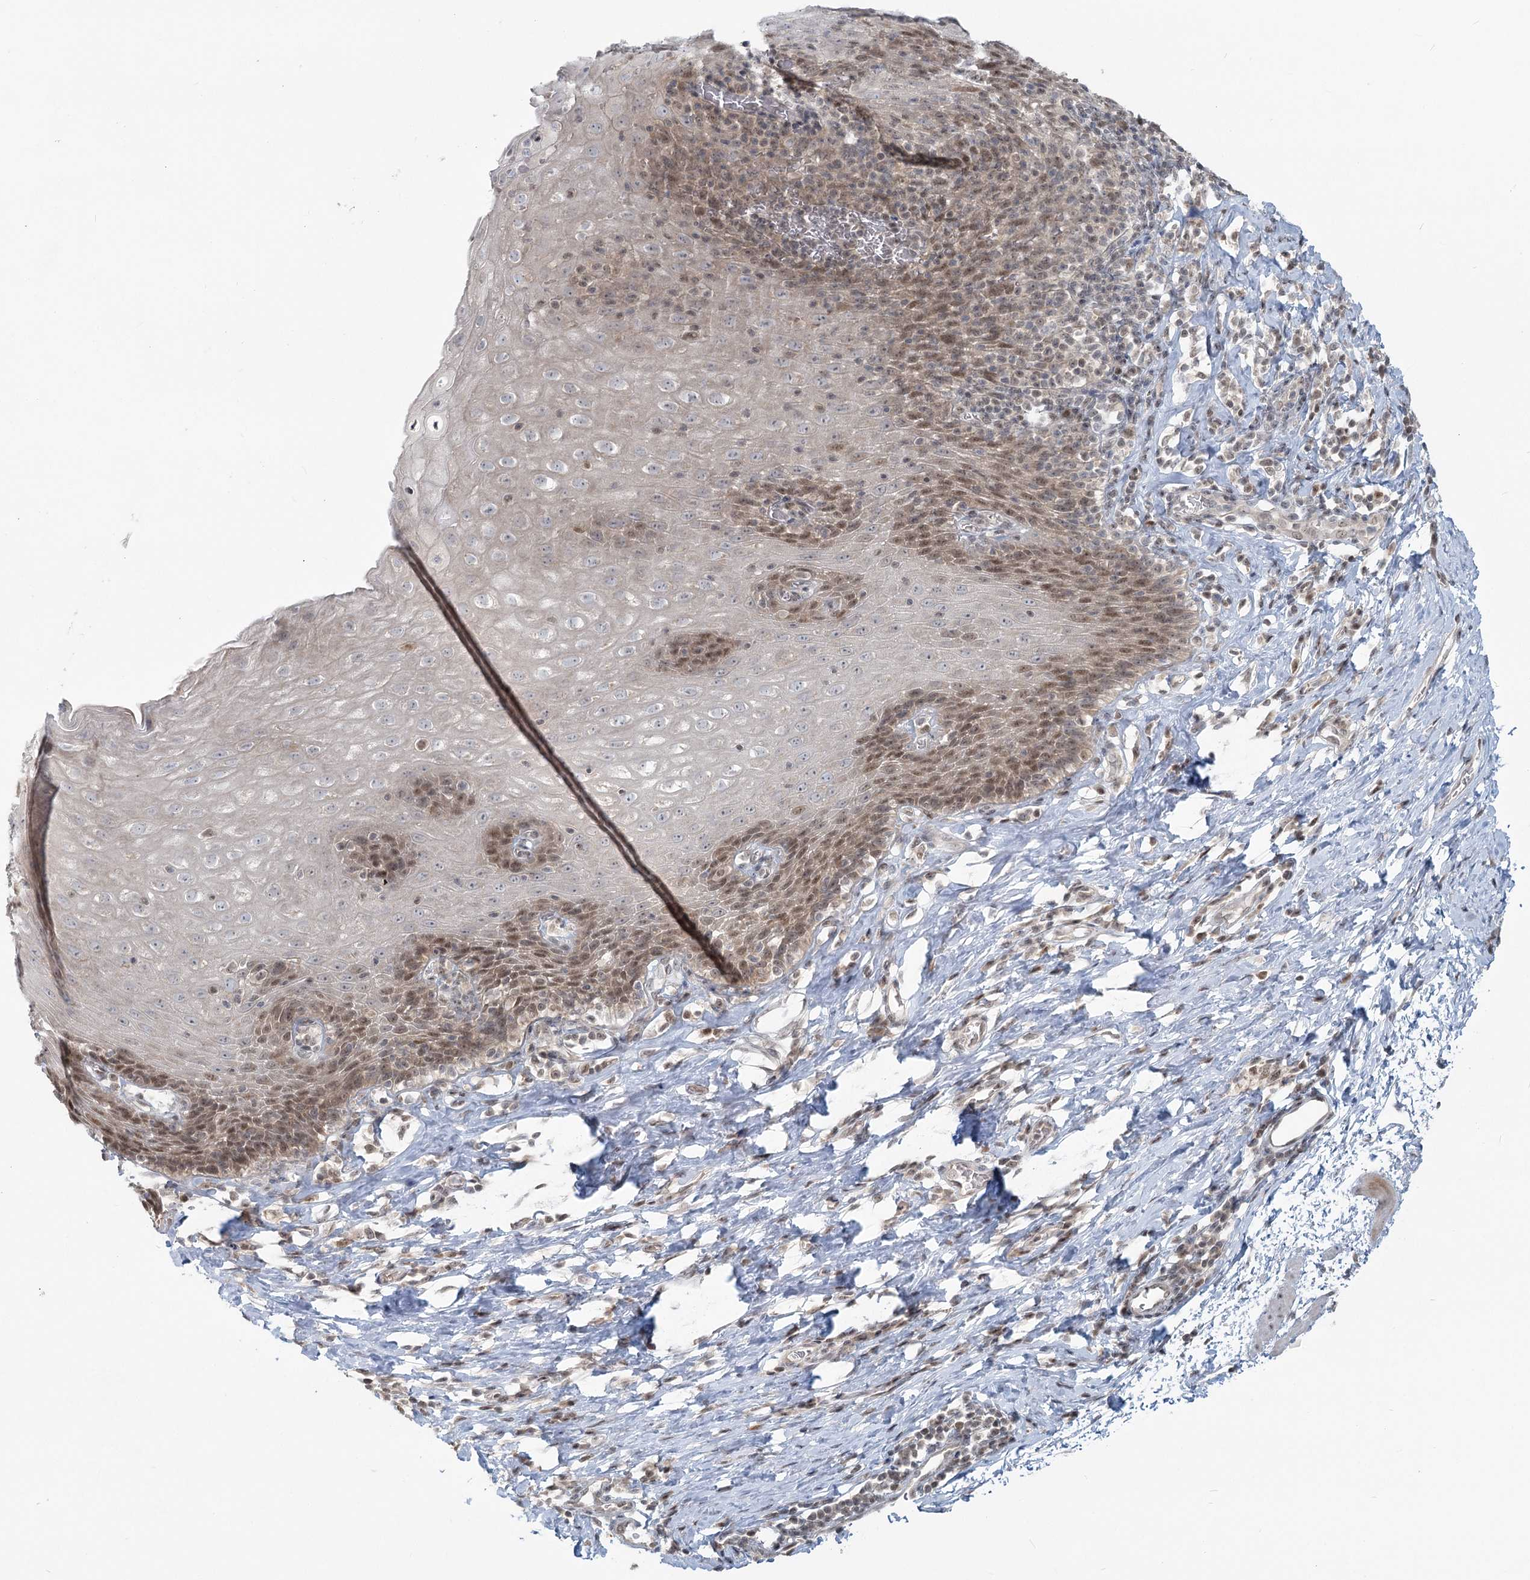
{"staining": {"intensity": "moderate", "quantity": "25%-75%", "location": "nuclear"}, "tissue": "esophagus", "cell_type": "Squamous epithelial cells", "image_type": "normal", "snomed": [{"axis": "morphology", "description": "Normal tissue, NOS"}, {"axis": "topography", "description": "Esophagus"}], "caption": "The photomicrograph exhibits staining of benign esophagus, revealing moderate nuclear protein expression (brown color) within squamous epithelial cells.", "gene": "R3HCC1L", "patient": {"sex": "female", "age": 61}}